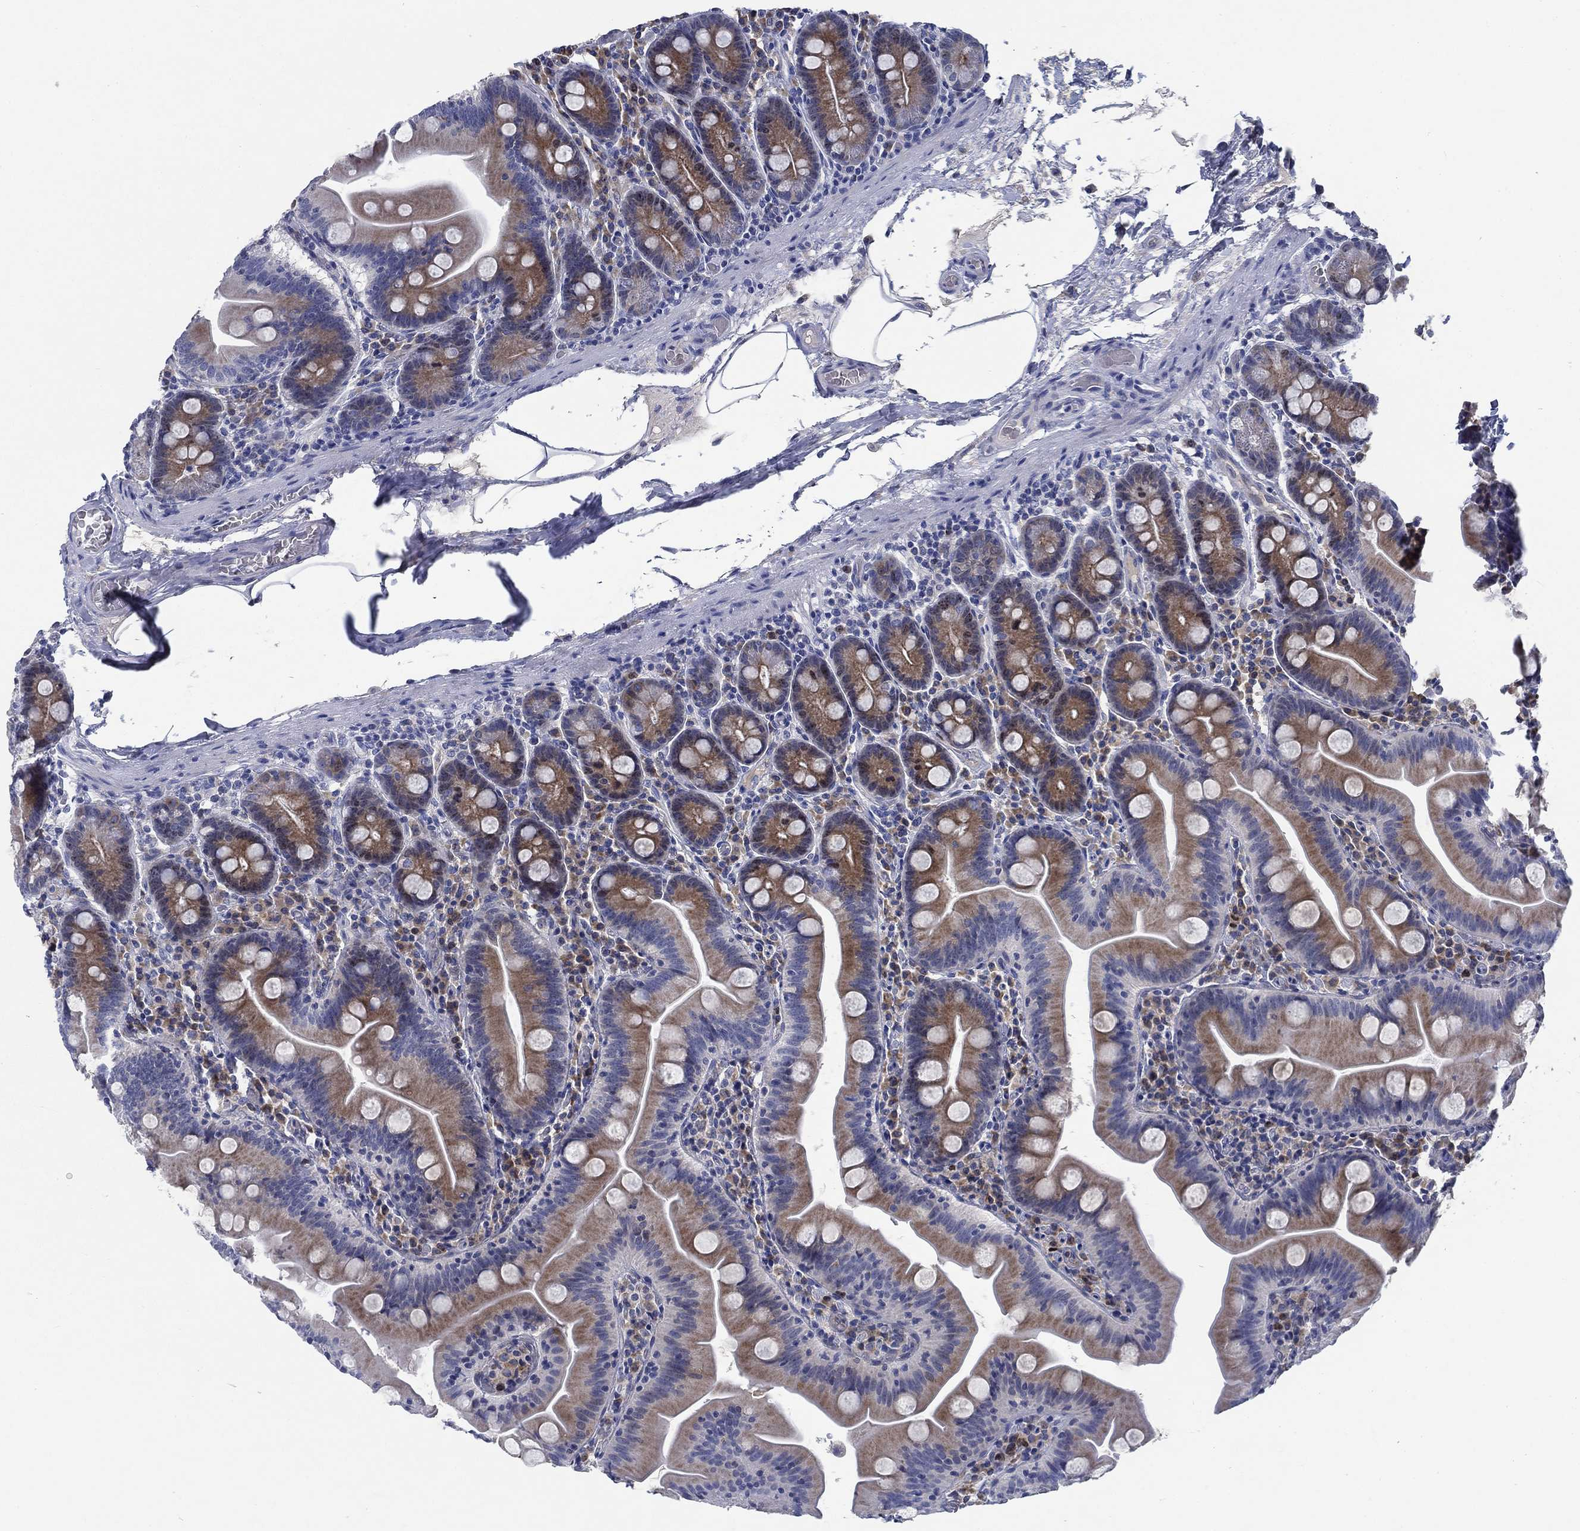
{"staining": {"intensity": "moderate", "quantity": ">75%", "location": "cytoplasmic/membranous"}, "tissue": "small intestine", "cell_type": "Glandular cells", "image_type": "normal", "snomed": [{"axis": "morphology", "description": "Normal tissue, NOS"}, {"axis": "topography", "description": "Small intestine"}], "caption": "IHC micrograph of unremarkable small intestine stained for a protein (brown), which demonstrates medium levels of moderate cytoplasmic/membranous staining in approximately >75% of glandular cells.", "gene": "MMP24", "patient": {"sex": "male", "age": 37}}